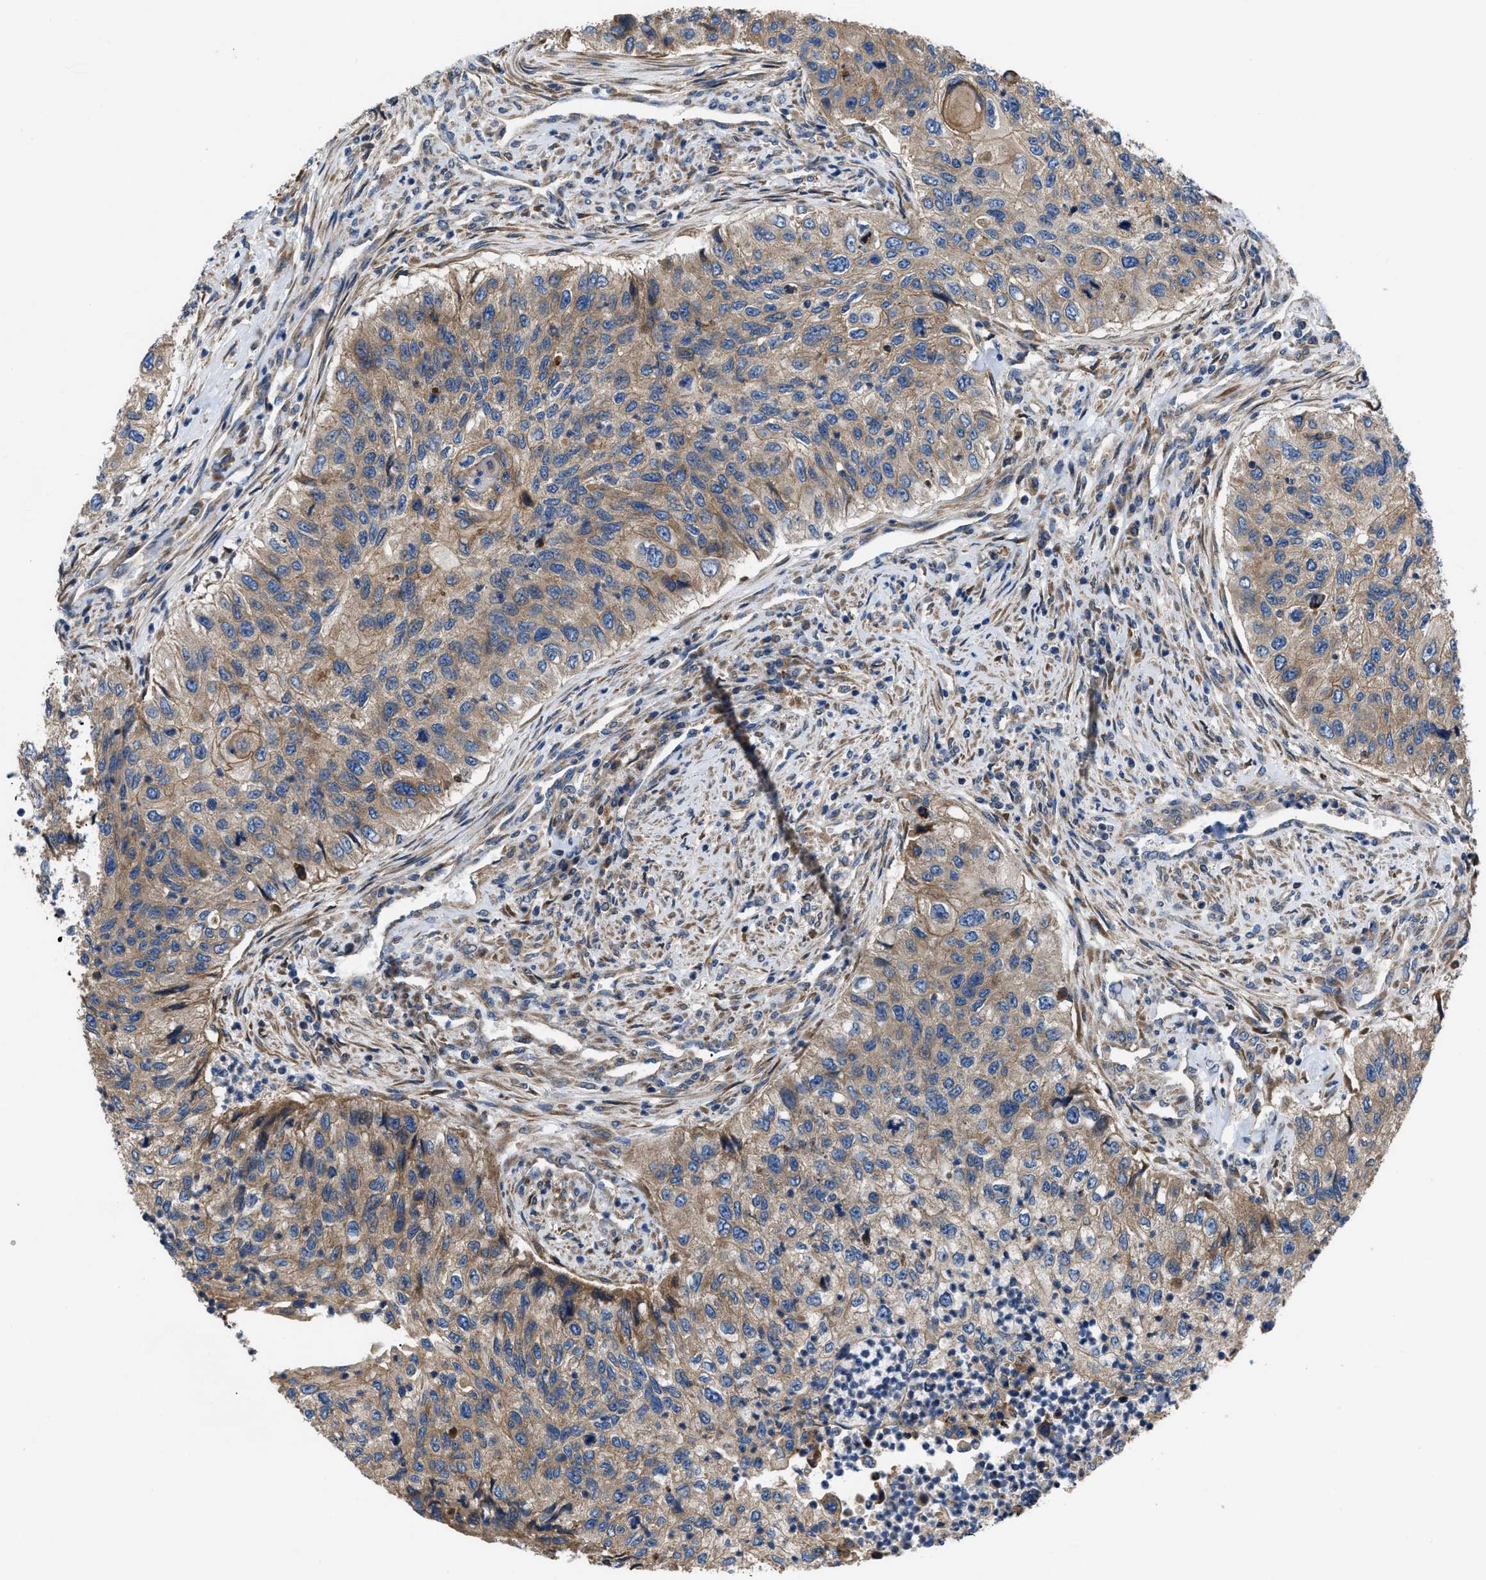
{"staining": {"intensity": "moderate", "quantity": ">75%", "location": "cytoplasmic/membranous"}, "tissue": "urothelial cancer", "cell_type": "Tumor cells", "image_type": "cancer", "snomed": [{"axis": "morphology", "description": "Urothelial carcinoma, High grade"}, {"axis": "topography", "description": "Urinary bladder"}], "caption": "Immunohistochemical staining of human urothelial carcinoma (high-grade) shows moderate cytoplasmic/membranous protein staining in approximately >75% of tumor cells.", "gene": "CEP128", "patient": {"sex": "female", "age": 60}}